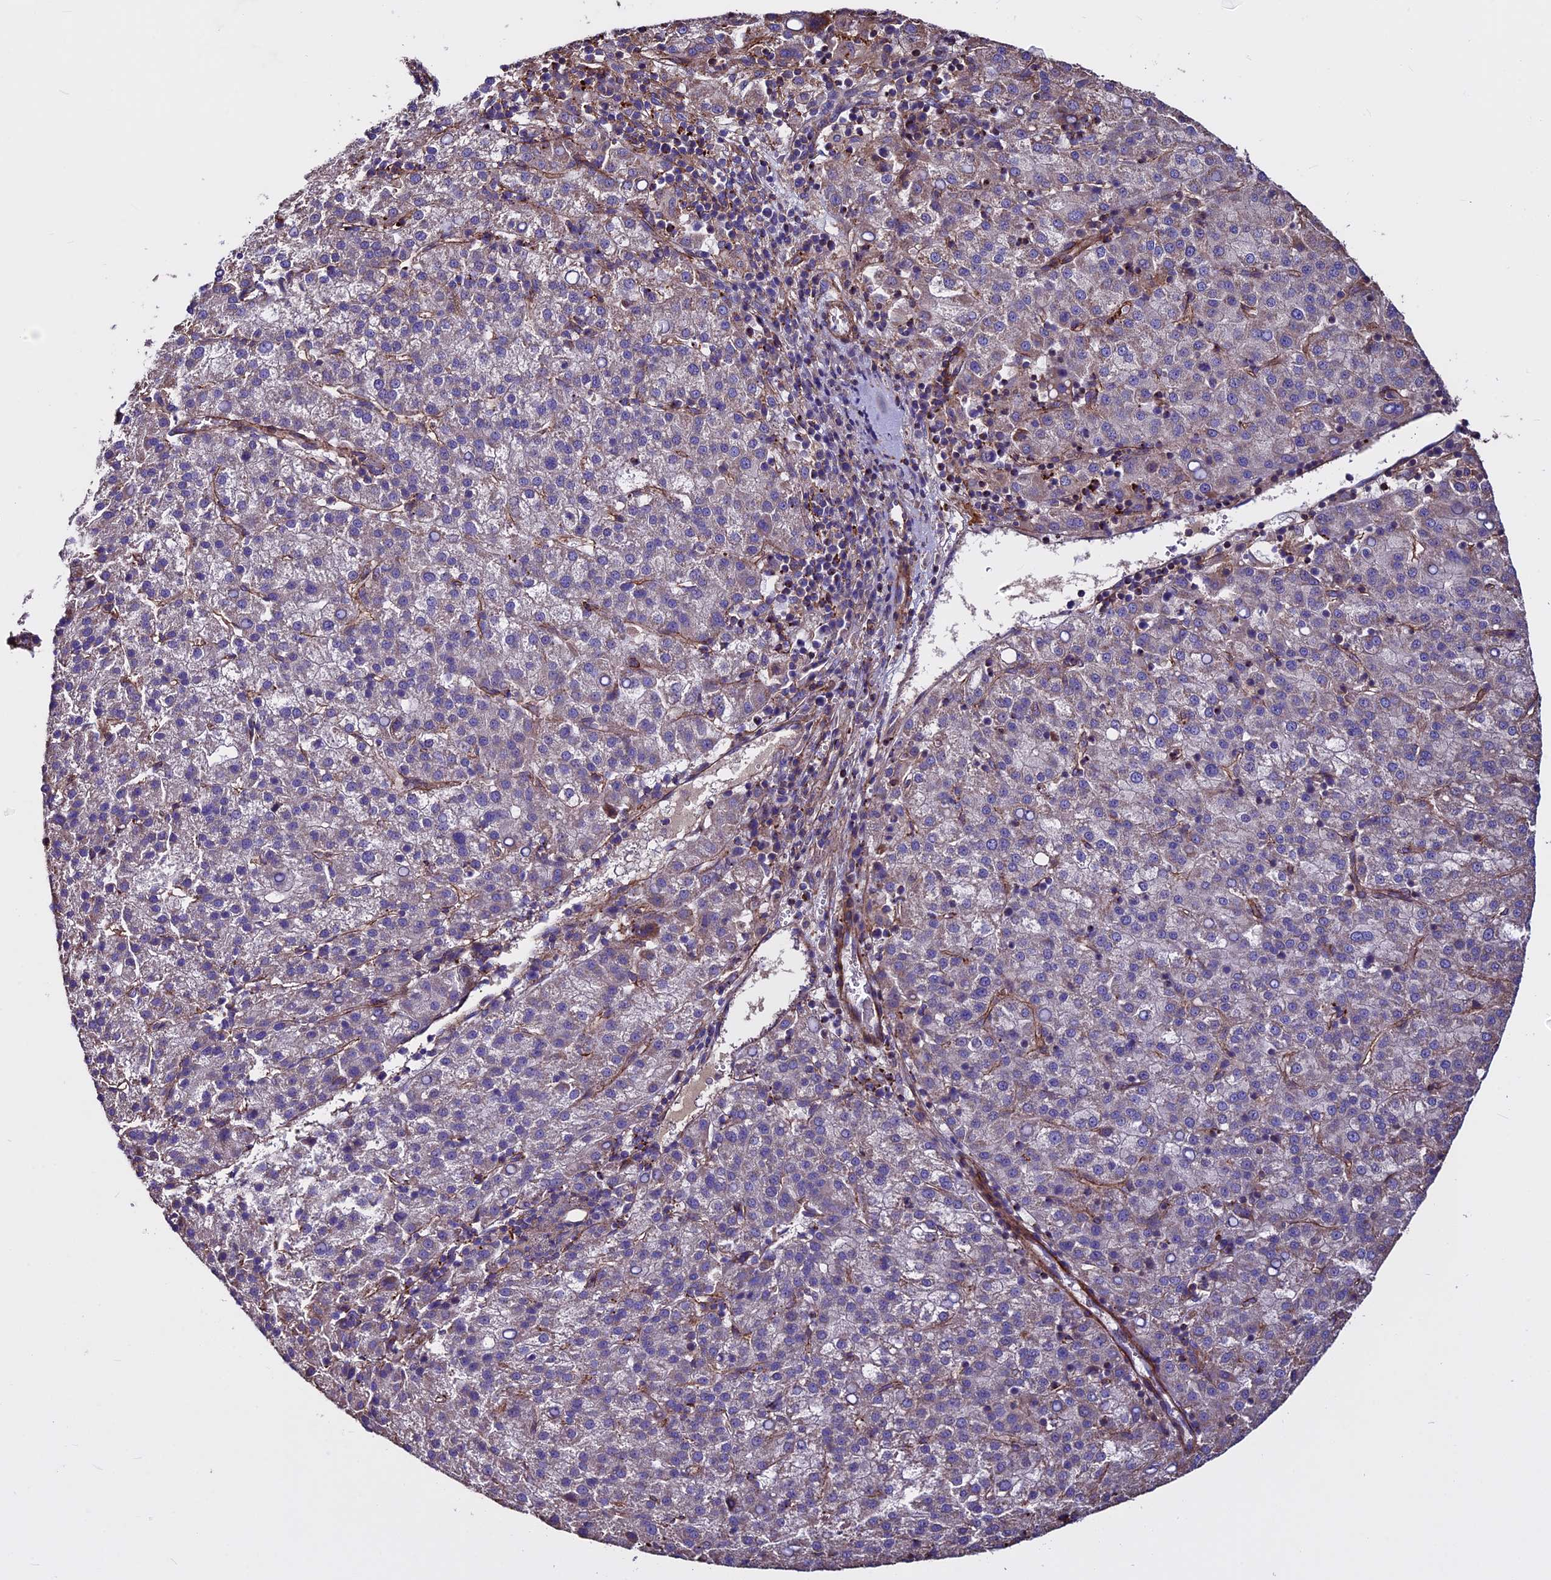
{"staining": {"intensity": "weak", "quantity": "<25%", "location": "cytoplasmic/membranous"}, "tissue": "liver cancer", "cell_type": "Tumor cells", "image_type": "cancer", "snomed": [{"axis": "morphology", "description": "Carcinoma, Hepatocellular, NOS"}, {"axis": "topography", "description": "Liver"}], "caption": "Micrograph shows no significant protein staining in tumor cells of liver cancer. The staining was performed using DAB to visualize the protein expression in brown, while the nuclei were stained in blue with hematoxylin (Magnification: 20x).", "gene": "EVA1B", "patient": {"sex": "female", "age": 58}}